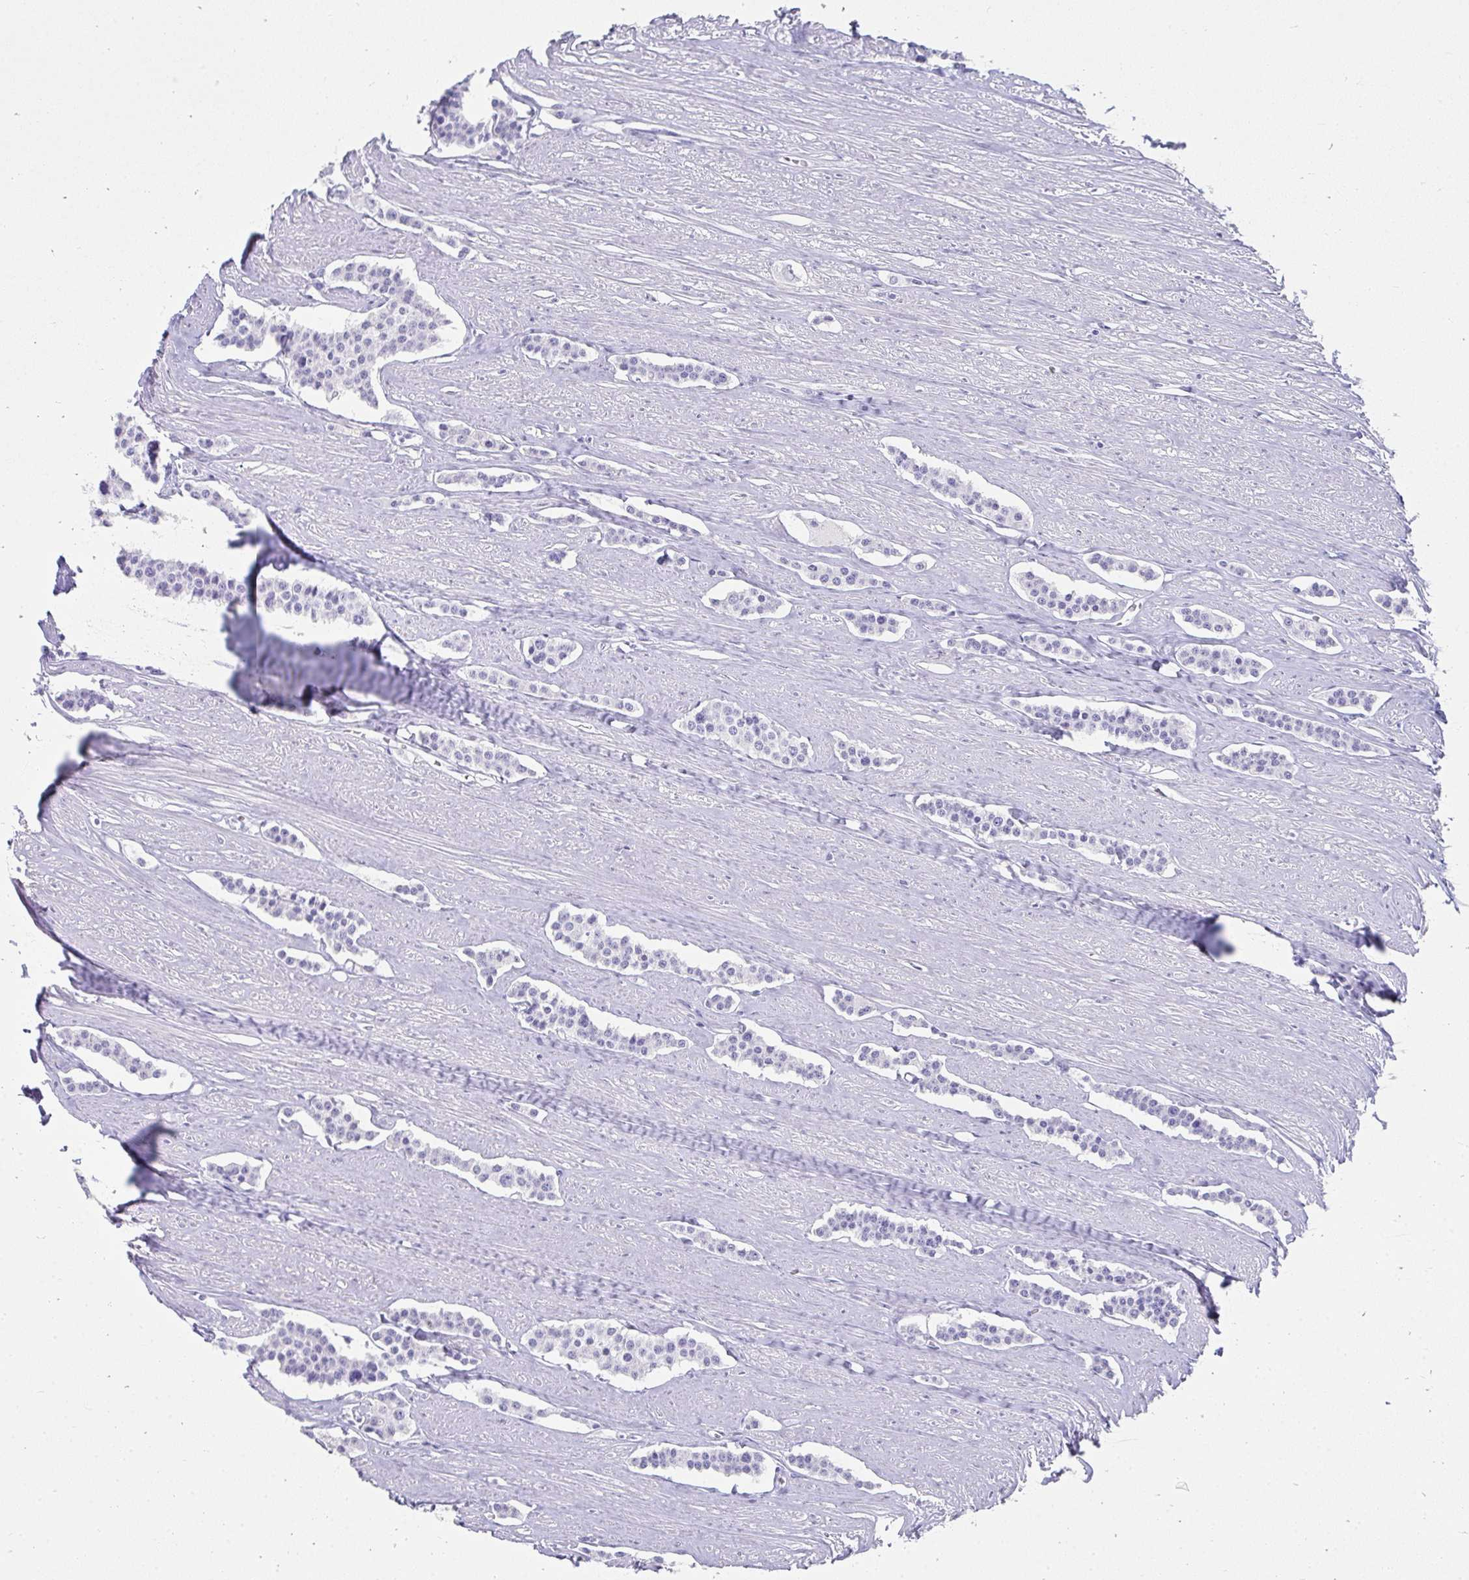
{"staining": {"intensity": "negative", "quantity": "none", "location": "none"}, "tissue": "carcinoid", "cell_type": "Tumor cells", "image_type": "cancer", "snomed": [{"axis": "morphology", "description": "Carcinoid, malignant, NOS"}, {"axis": "topography", "description": "Small intestine"}], "caption": "A high-resolution histopathology image shows immunohistochemistry staining of malignant carcinoid, which exhibits no significant staining in tumor cells.", "gene": "RLF", "patient": {"sex": "male", "age": 60}}